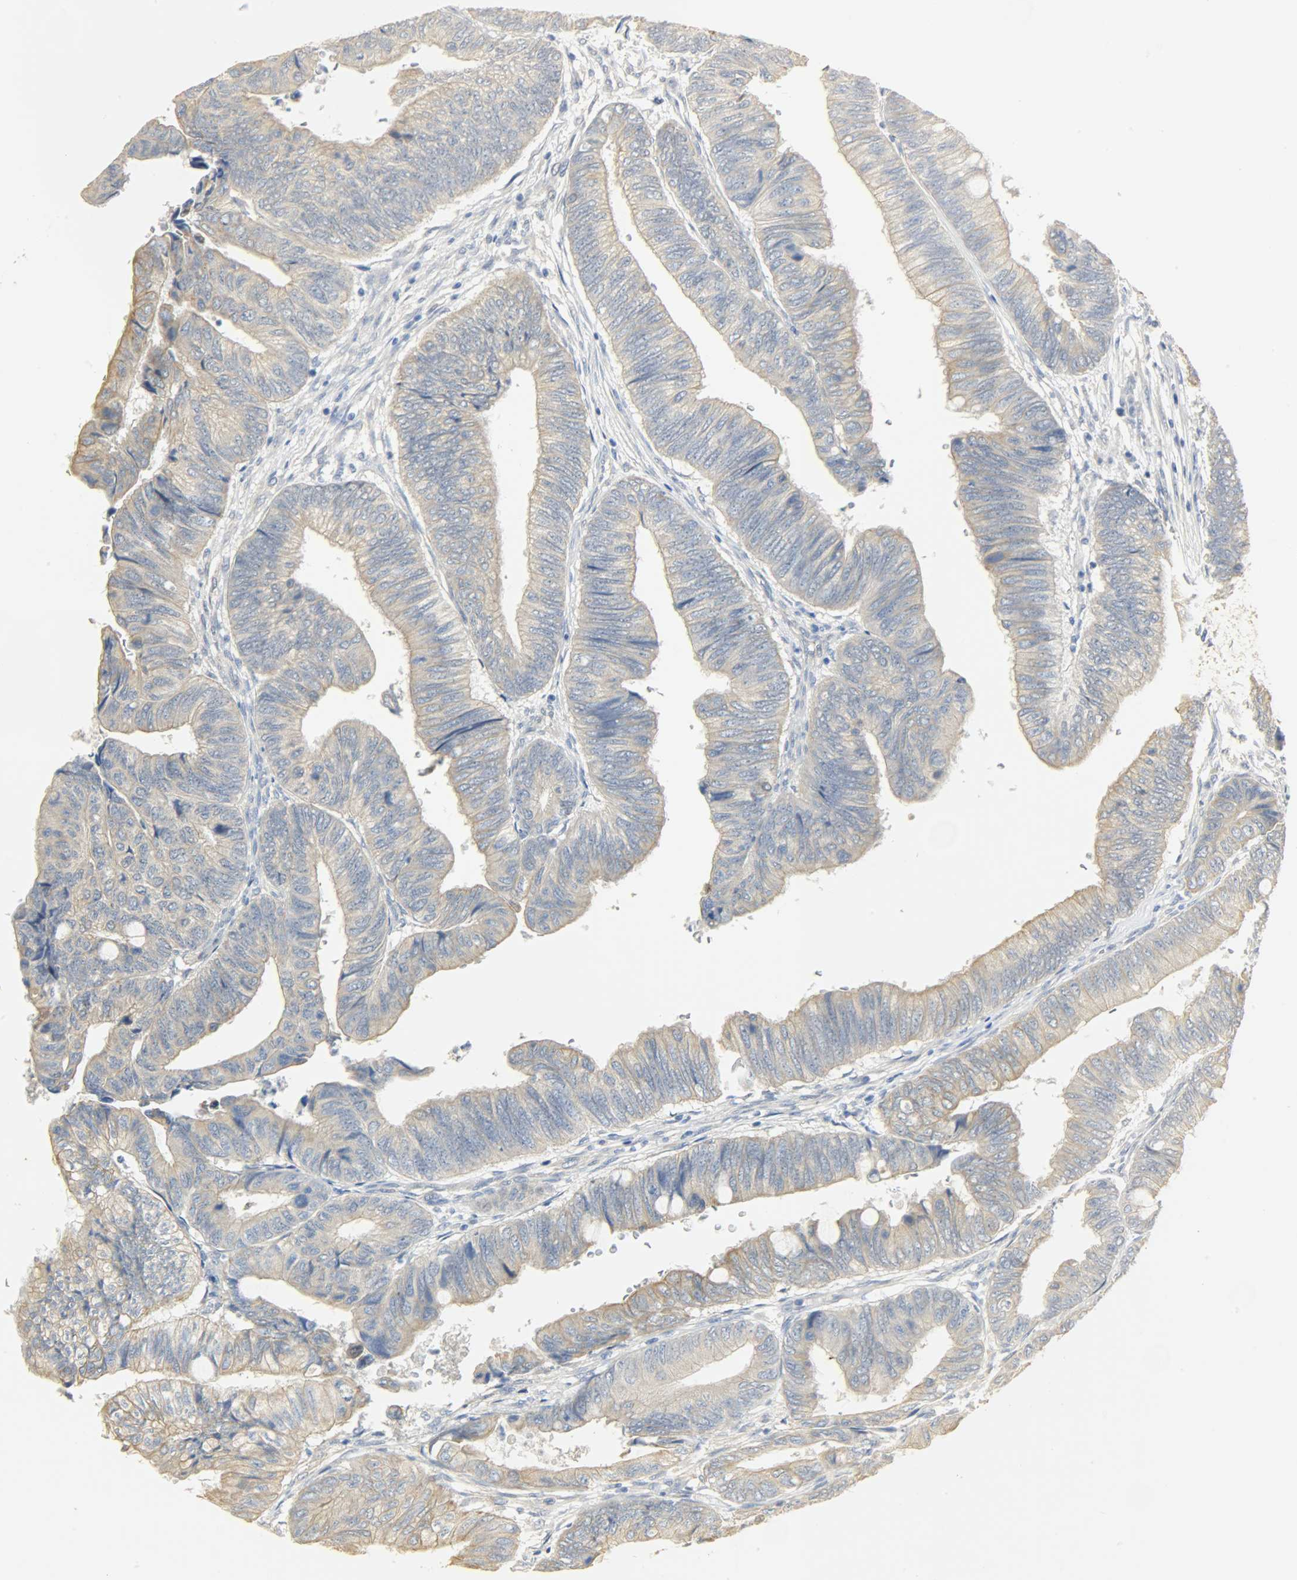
{"staining": {"intensity": "moderate", "quantity": ">75%", "location": "cytoplasmic/membranous"}, "tissue": "colorectal cancer", "cell_type": "Tumor cells", "image_type": "cancer", "snomed": [{"axis": "morphology", "description": "Normal tissue, NOS"}, {"axis": "morphology", "description": "Adenocarcinoma, NOS"}, {"axis": "topography", "description": "Rectum"}, {"axis": "topography", "description": "Peripheral nerve tissue"}], "caption": "Immunohistochemical staining of colorectal cancer exhibits medium levels of moderate cytoplasmic/membranous protein positivity in approximately >75% of tumor cells. (DAB (3,3'-diaminobenzidine) IHC, brown staining for protein, blue staining for nuclei).", "gene": "USP13", "patient": {"sex": "male", "age": 92}}